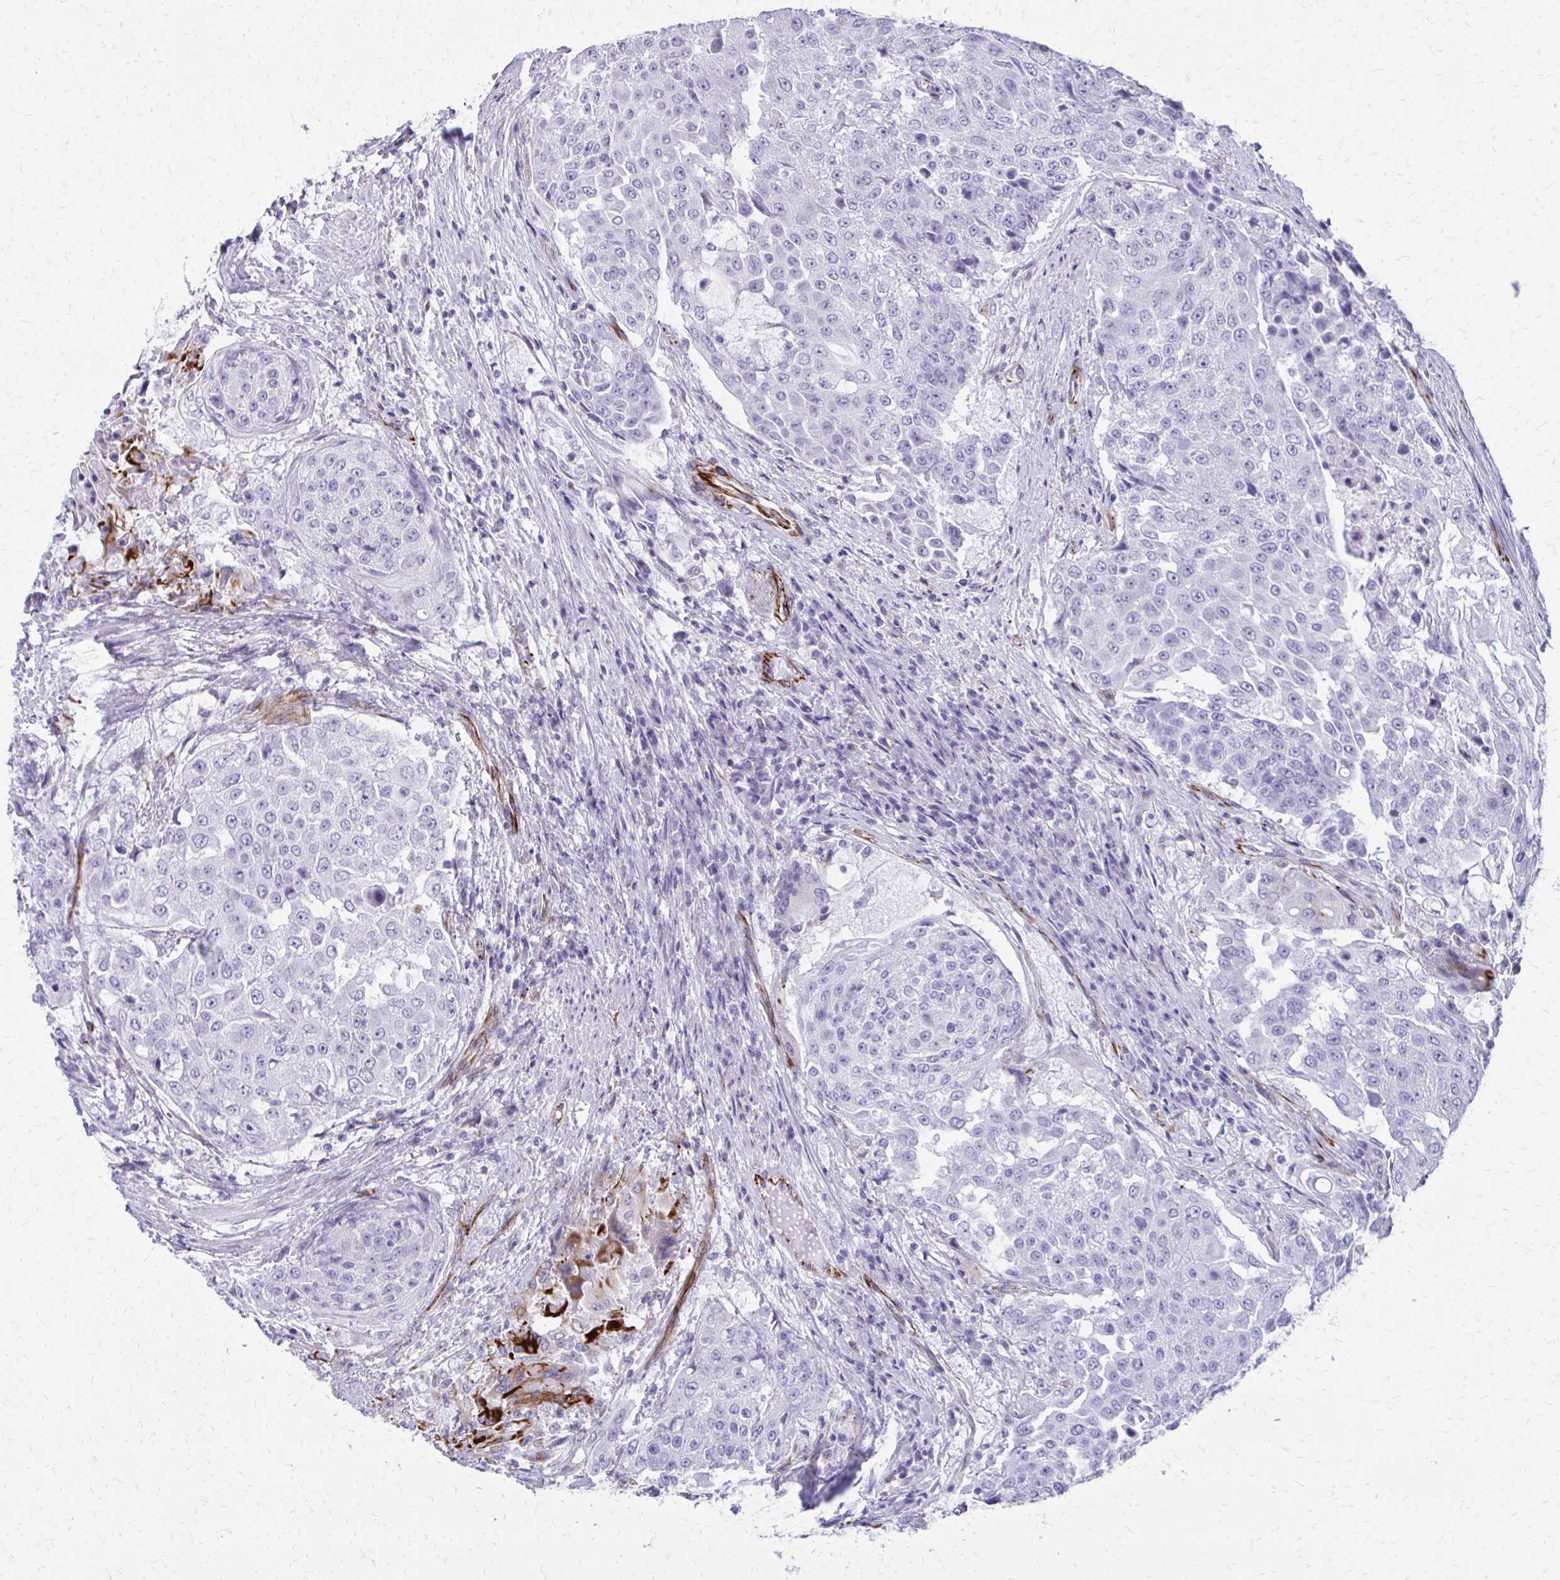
{"staining": {"intensity": "negative", "quantity": "none", "location": "none"}, "tissue": "urothelial cancer", "cell_type": "Tumor cells", "image_type": "cancer", "snomed": [{"axis": "morphology", "description": "Urothelial carcinoma, High grade"}, {"axis": "topography", "description": "Urinary bladder"}], "caption": "Urothelial carcinoma (high-grade) was stained to show a protein in brown. There is no significant positivity in tumor cells. (DAB immunohistochemistry (IHC) visualized using brightfield microscopy, high magnification).", "gene": "TRIM6", "patient": {"sex": "female", "age": 63}}